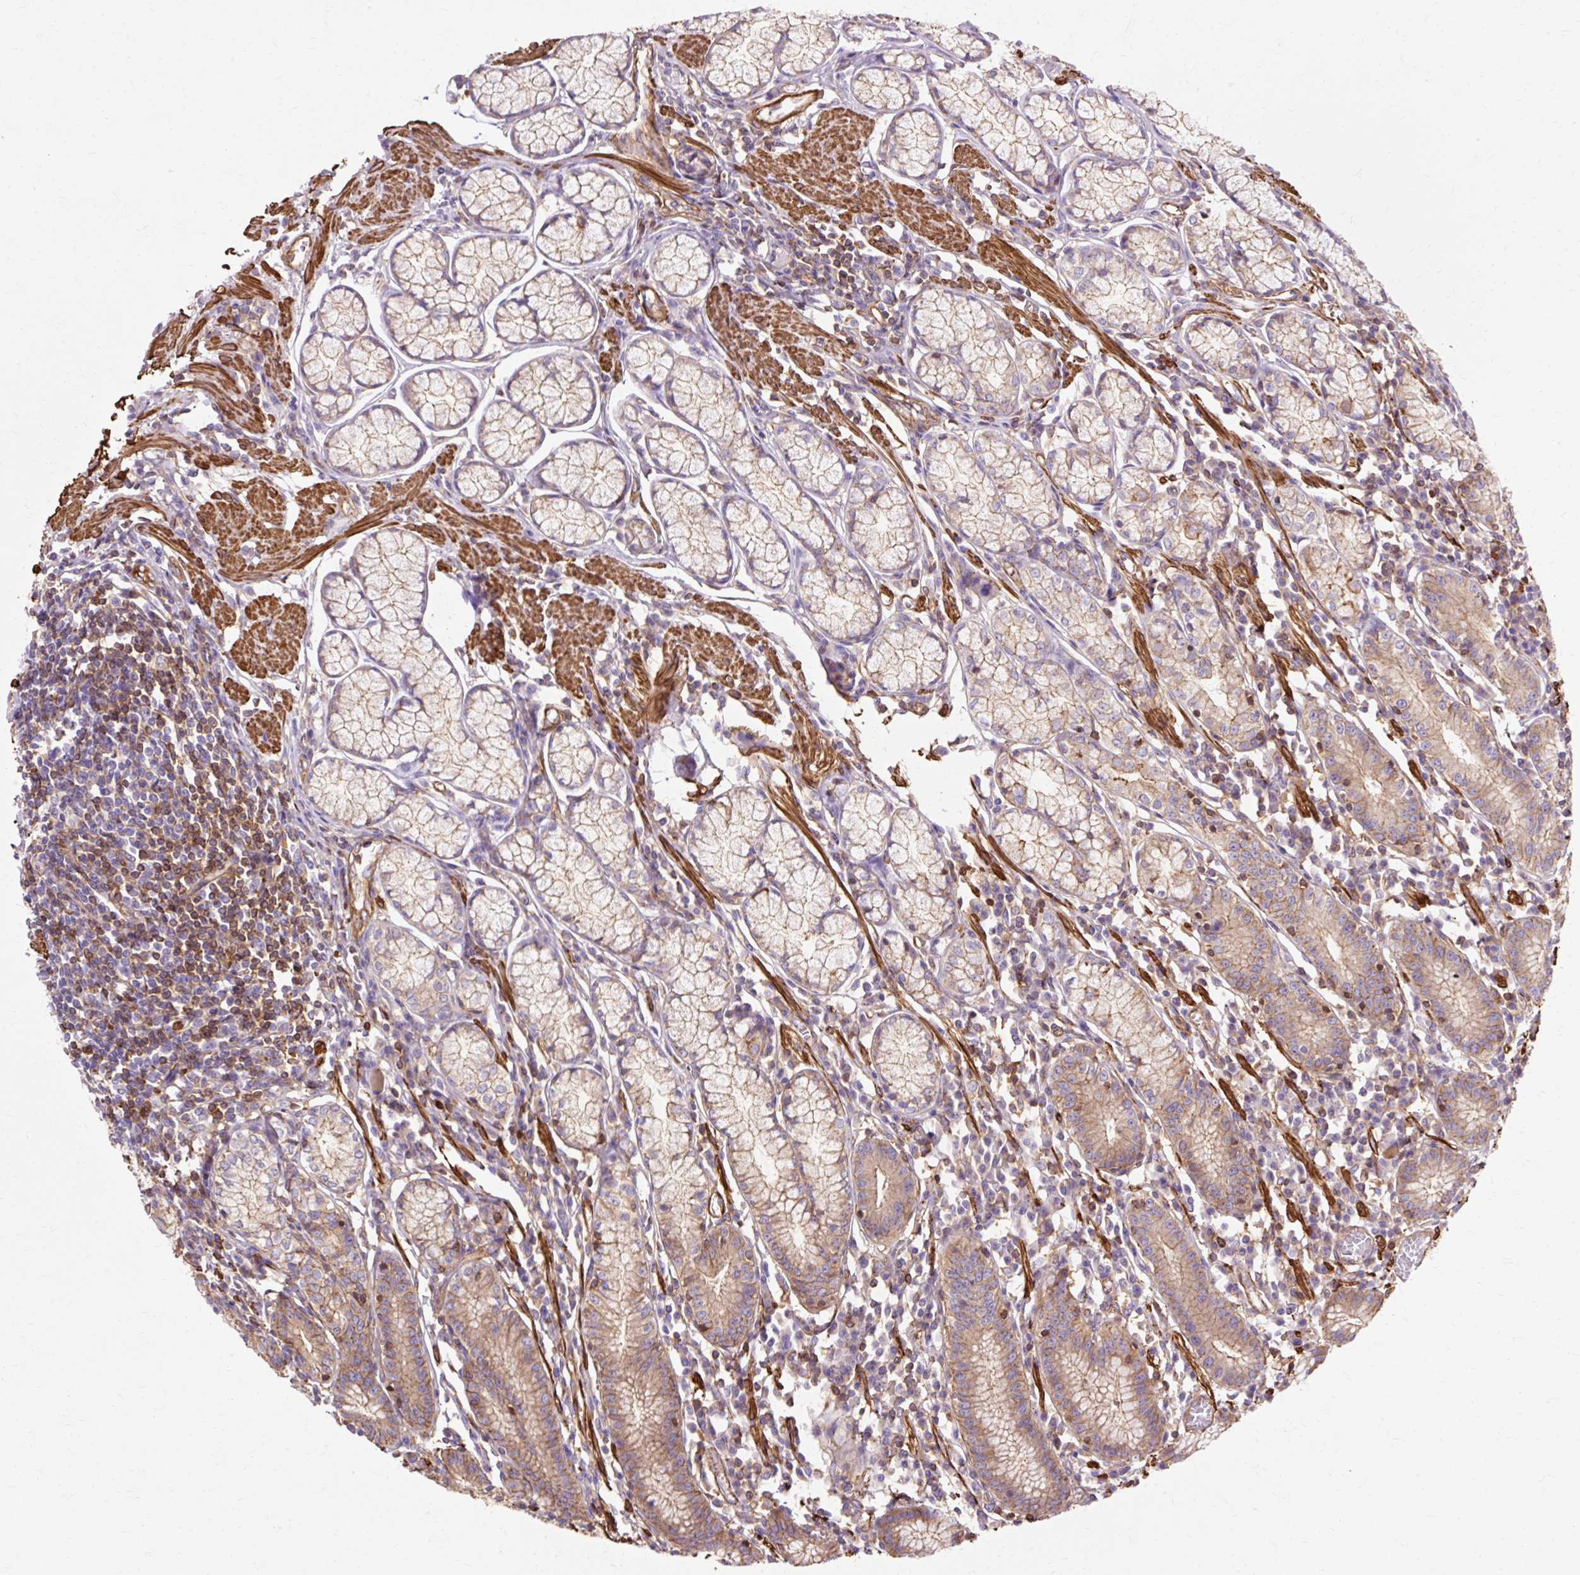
{"staining": {"intensity": "weak", "quantity": "25%-75%", "location": "cytoplasmic/membranous"}, "tissue": "stomach", "cell_type": "Glandular cells", "image_type": "normal", "snomed": [{"axis": "morphology", "description": "Normal tissue, NOS"}, {"axis": "topography", "description": "Stomach"}], "caption": "Brown immunohistochemical staining in normal human stomach exhibits weak cytoplasmic/membranous positivity in about 25%-75% of glandular cells.", "gene": "TBC1D2B", "patient": {"sex": "male", "age": 55}}